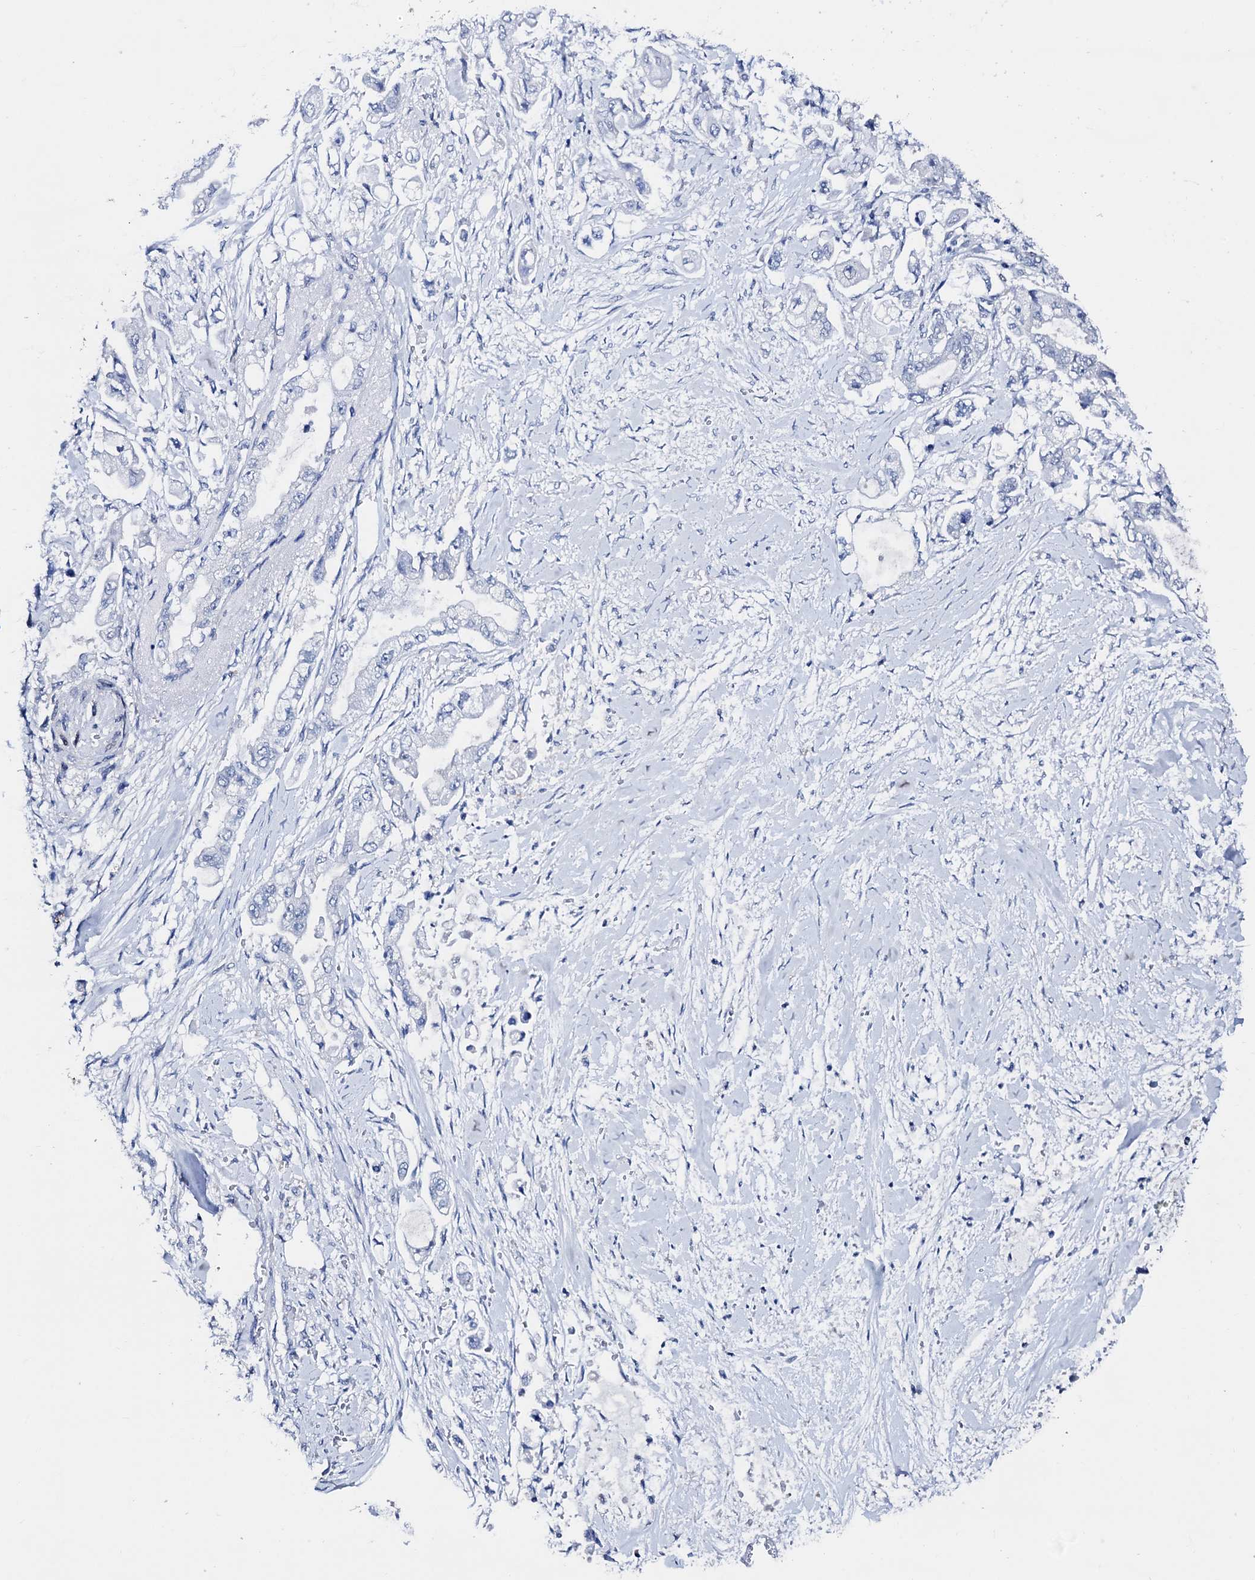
{"staining": {"intensity": "negative", "quantity": "none", "location": "none"}, "tissue": "stomach cancer", "cell_type": "Tumor cells", "image_type": "cancer", "snomed": [{"axis": "morphology", "description": "Adenocarcinoma, NOS"}, {"axis": "topography", "description": "Stomach"}], "caption": "Immunohistochemical staining of human stomach cancer displays no significant staining in tumor cells.", "gene": "NRIP2", "patient": {"sex": "male", "age": 62}}